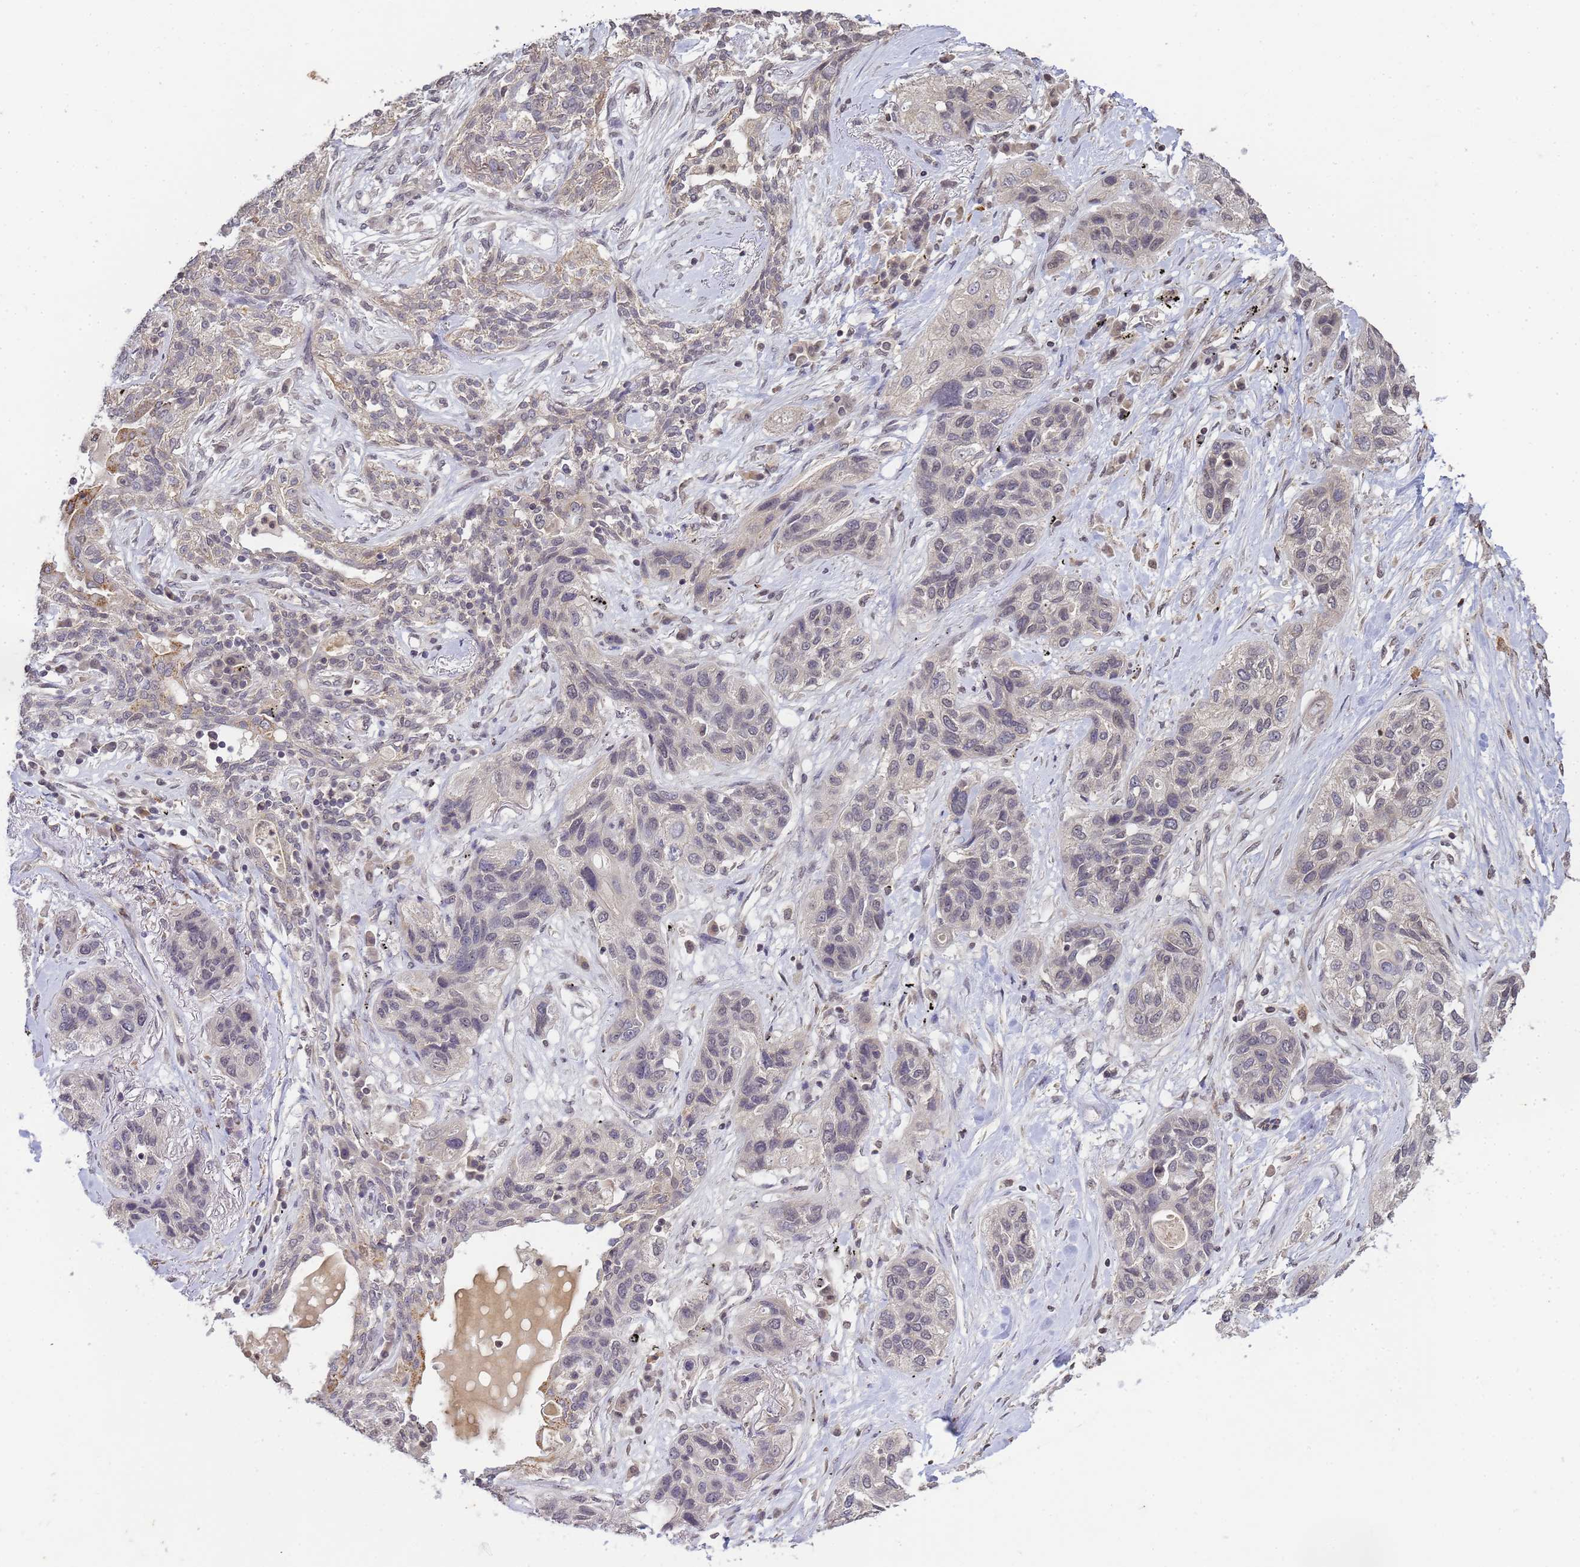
{"staining": {"intensity": "negative", "quantity": "none", "location": "none"}, "tissue": "lung cancer", "cell_type": "Tumor cells", "image_type": "cancer", "snomed": [{"axis": "morphology", "description": "Squamous cell carcinoma, NOS"}, {"axis": "topography", "description": "Lung"}], "caption": "DAB immunohistochemical staining of human lung cancer reveals no significant staining in tumor cells.", "gene": "MYL7", "patient": {"sex": "female", "age": 70}}